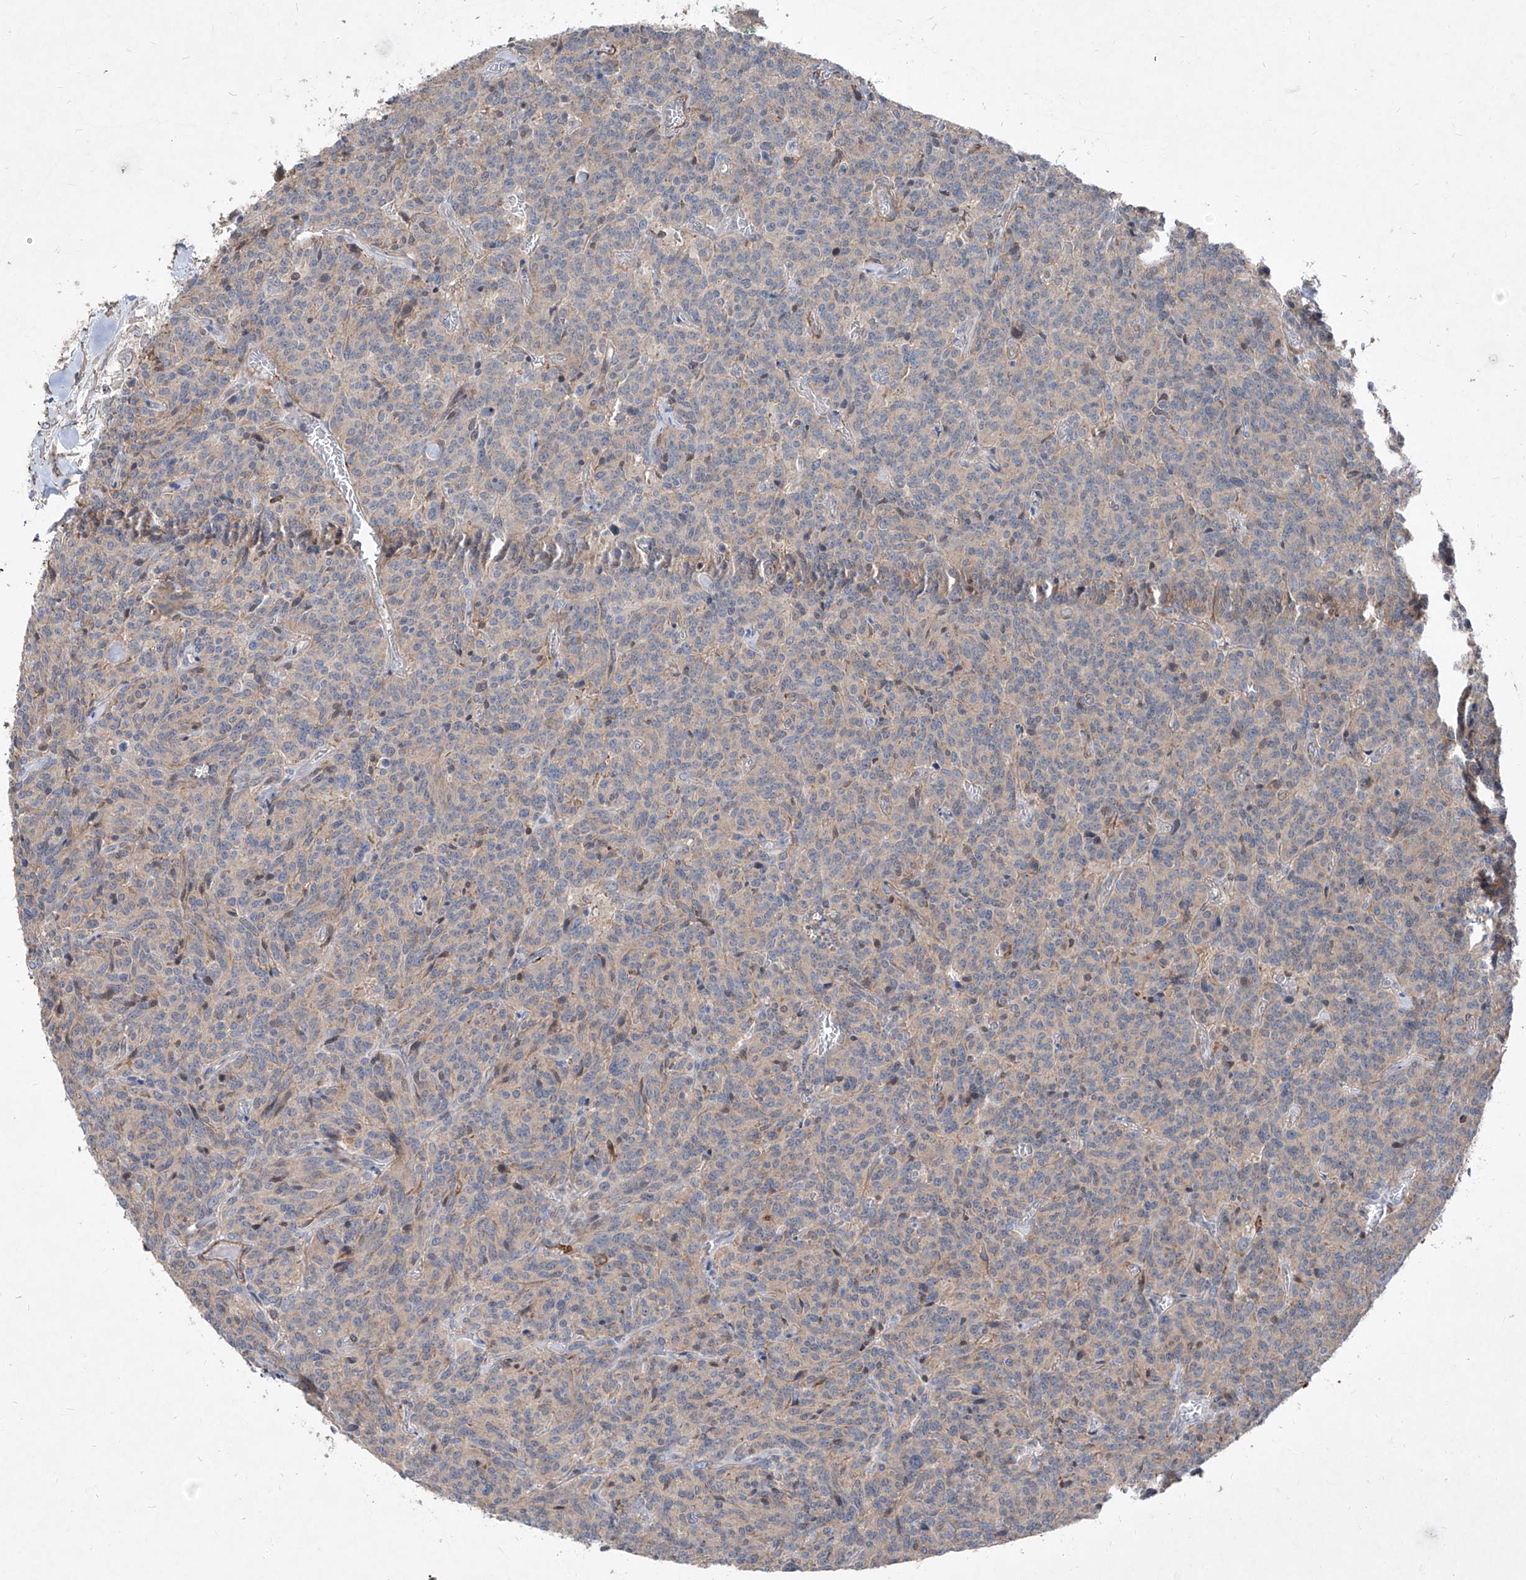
{"staining": {"intensity": "negative", "quantity": "none", "location": "none"}, "tissue": "carcinoid", "cell_type": "Tumor cells", "image_type": "cancer", "snomed": [{"axis": "morphology", "description": "Carcinoid, malignant, NOS"}, {"axis": "topography", "description": "Lung"}], "caption": "A photomicrograph of human carcinoid is negative for staining in tumor cells. (Brightfield microscopy of DAB IHC at high magnification).", "gene": "UFD1", "patient": {"sex": "female", "age": 46}}